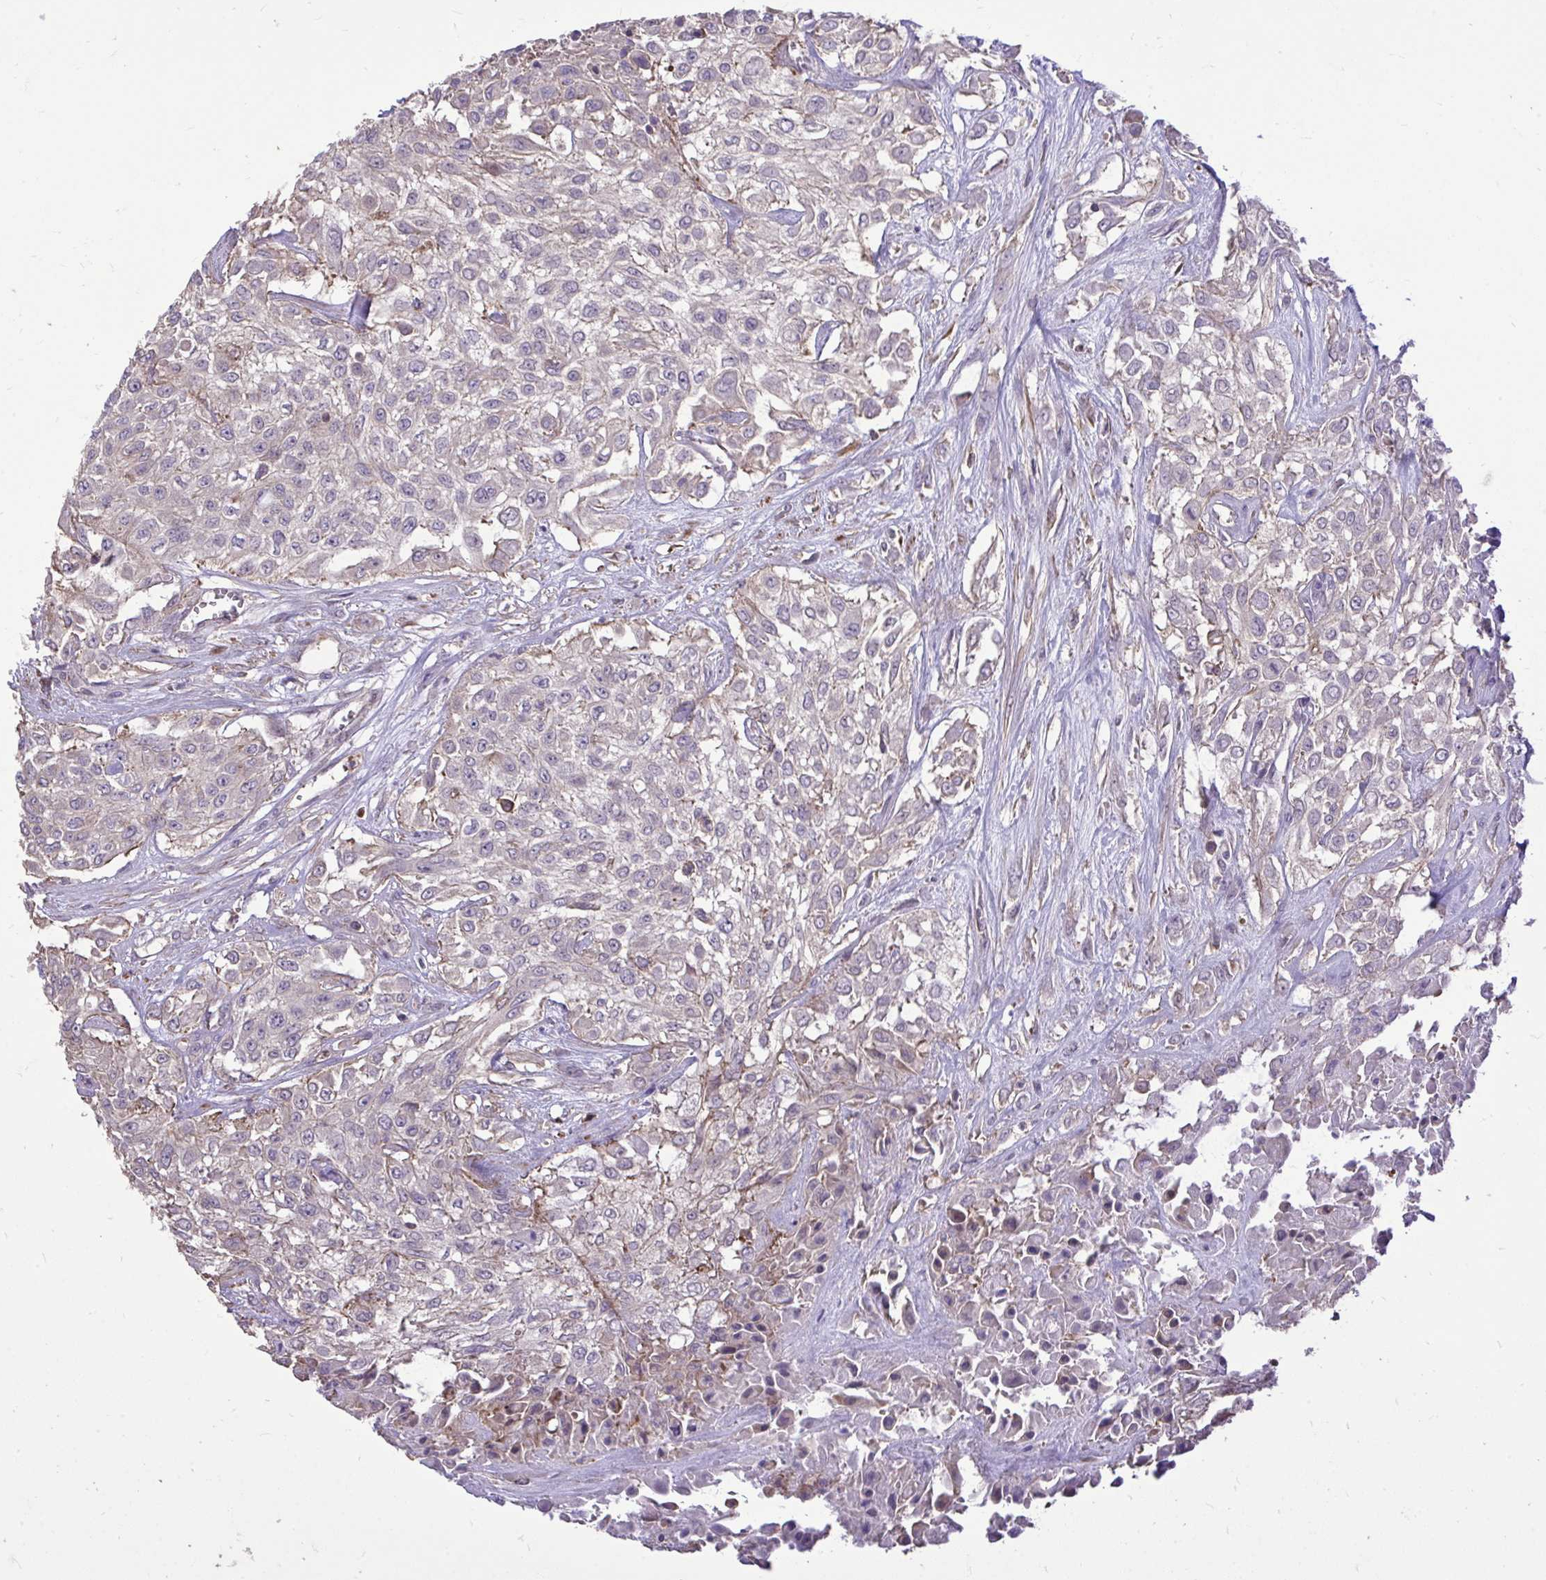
{"staining": {"intensity": "weak", "quantity": "<25%", "location": "cytoplasmic/membranous"}, "tissue": "urothelial cancer", "cell_type": "Tumor cells", "image_type": "cancer", "snomed": [{"axis": "morphology", "description": "Urothelial carcinoma, High grade"}, {"axis": "topography", "description": "Urinary bladder"}], "caption": "Tumor cells show no significant positivity in urothelial cancer.", "gene": "IGFL2", "patient": {"sex": "male", "age": 57}}